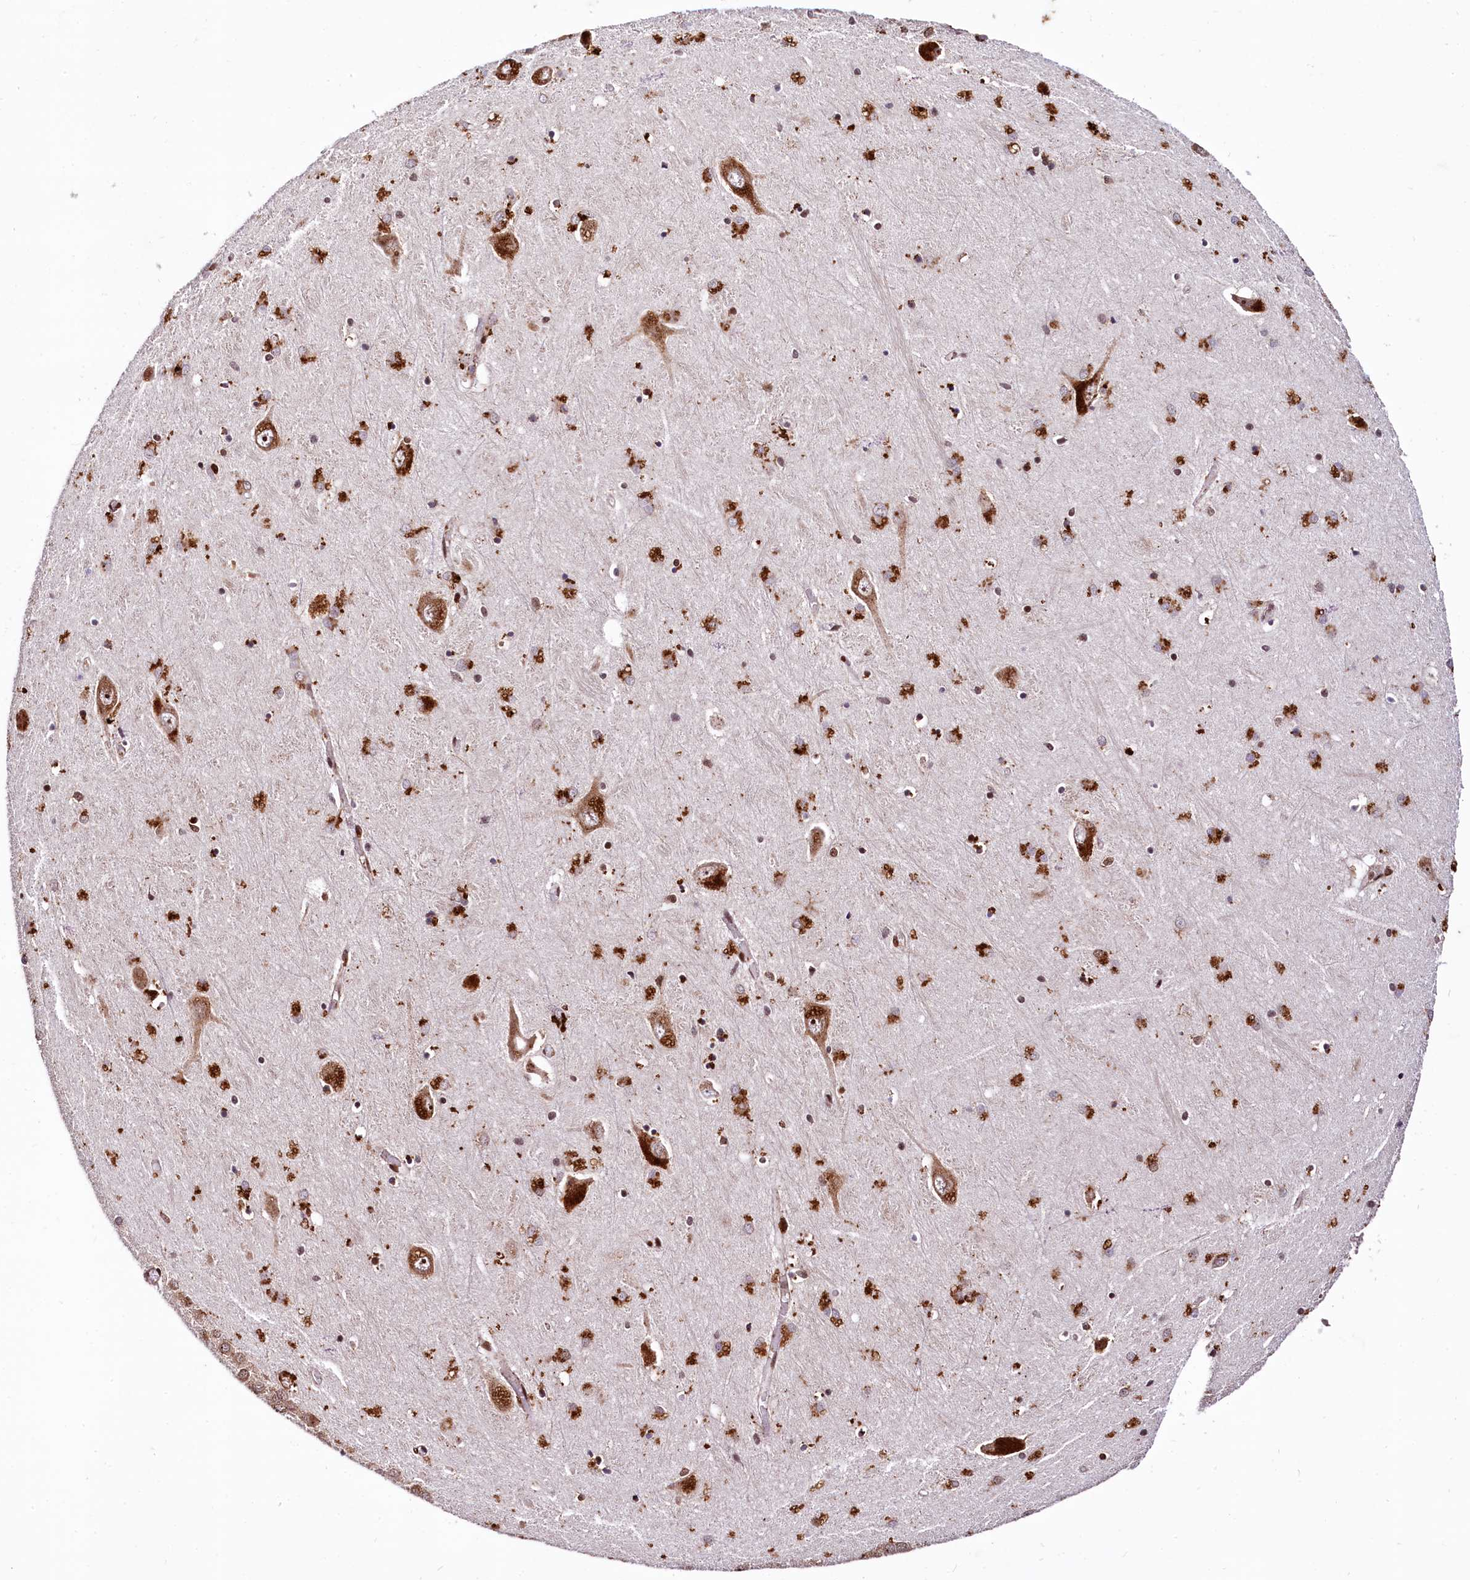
{"staining": {"intensity": "moderate", "quantity": "<25%", "location": "cytoplasmic/membranous"}, "tissue": "hippocampus", "cell_type": "Glial cells", "image_type": "normal", "snomed": [{"axis": "morphology", "description": "Normal tissue, NOS"}, {"axis": "topography", "description": "Hippocampus"}], "caption": "Protein expression analysis of benign human hippocampus reveals moderate cytoplasmic/membranous expression in about <25% of glial cells. The protein is shown in brown color, while the nuclei are stained blue.", "gene": "PDS5B", "patient": {"sex": "male", "age": 70}}